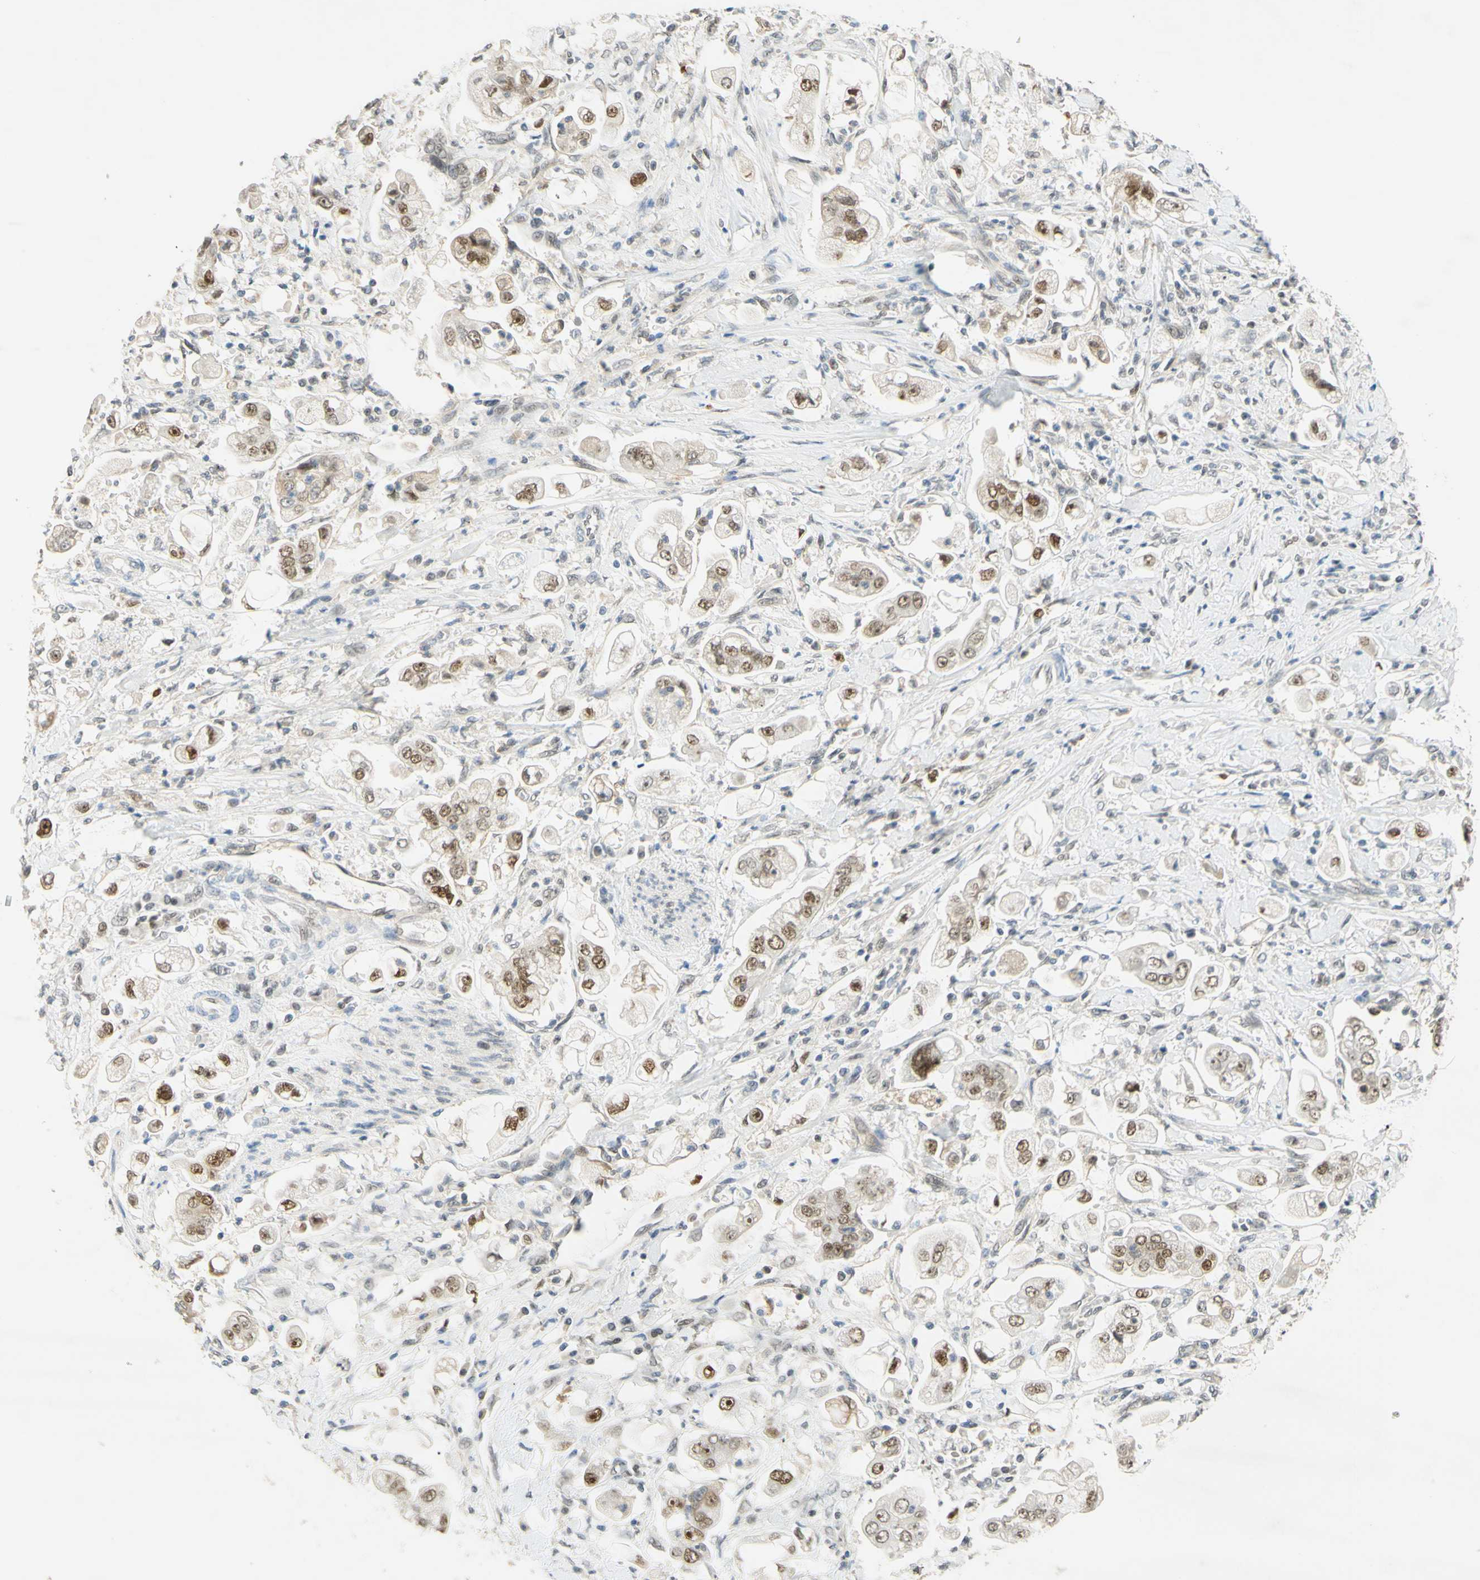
{"staining": {"intensity": "weak", "quantity": ">75%", "location": "nuclear"}, "tissue": "stomach cancer", "cell_type": "Tumor cells", "image_type": "cancer", "snomed": [{"axis": "morphology", "description": "Adenocarcinoma, NOS"}, {"axis": "topography", "description": "Stomach"}], "caption": "Protein analysis of stomach adenocarcinoma tissue shows weak nuclear staining in about >75% of tumor cells.", "gene": "POLB", "patient": {"sex": "male", "age": 62}}